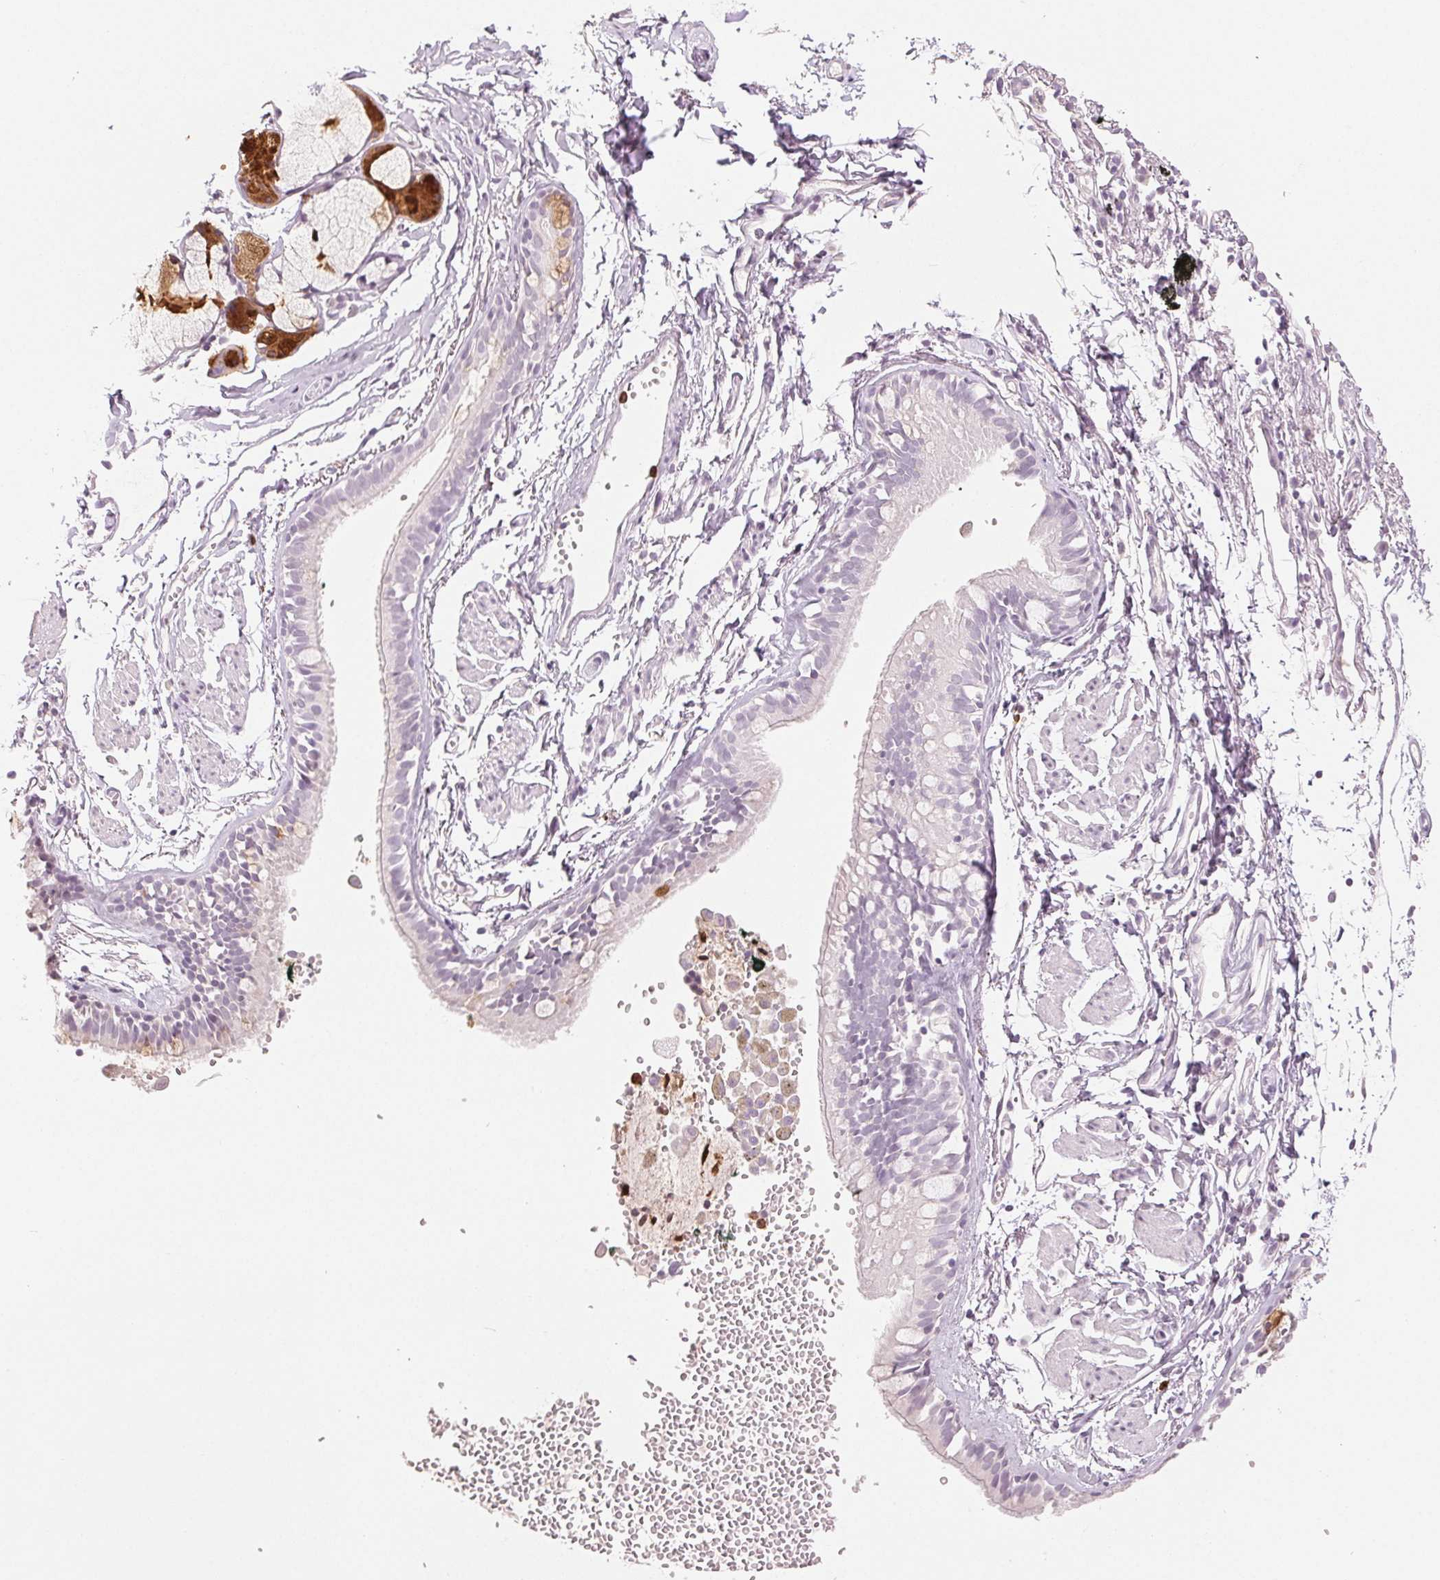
{"staining": {"intensity": "negative", "quantity": "none", "location": "none"}, "tissue": "bronchus", "cell_type": "Respiratory epithelial cells", "image_type": "normal", "snomed": [{"axis": "morphology", "description": "Normal tissue, NOS"}, {"axis": "topography", "description": "Cartilage tissue"}, {"axis": "topography", "description": "Bronchus"}], "caption": "This image is of normal bronchus stained with IHC to label a protein in brown with the nuclei are counter-stained blue. There is no positivity in respiratory epithelial cells.", "gene": "LTF", "patient": {"sex": "female", "age": 59}}